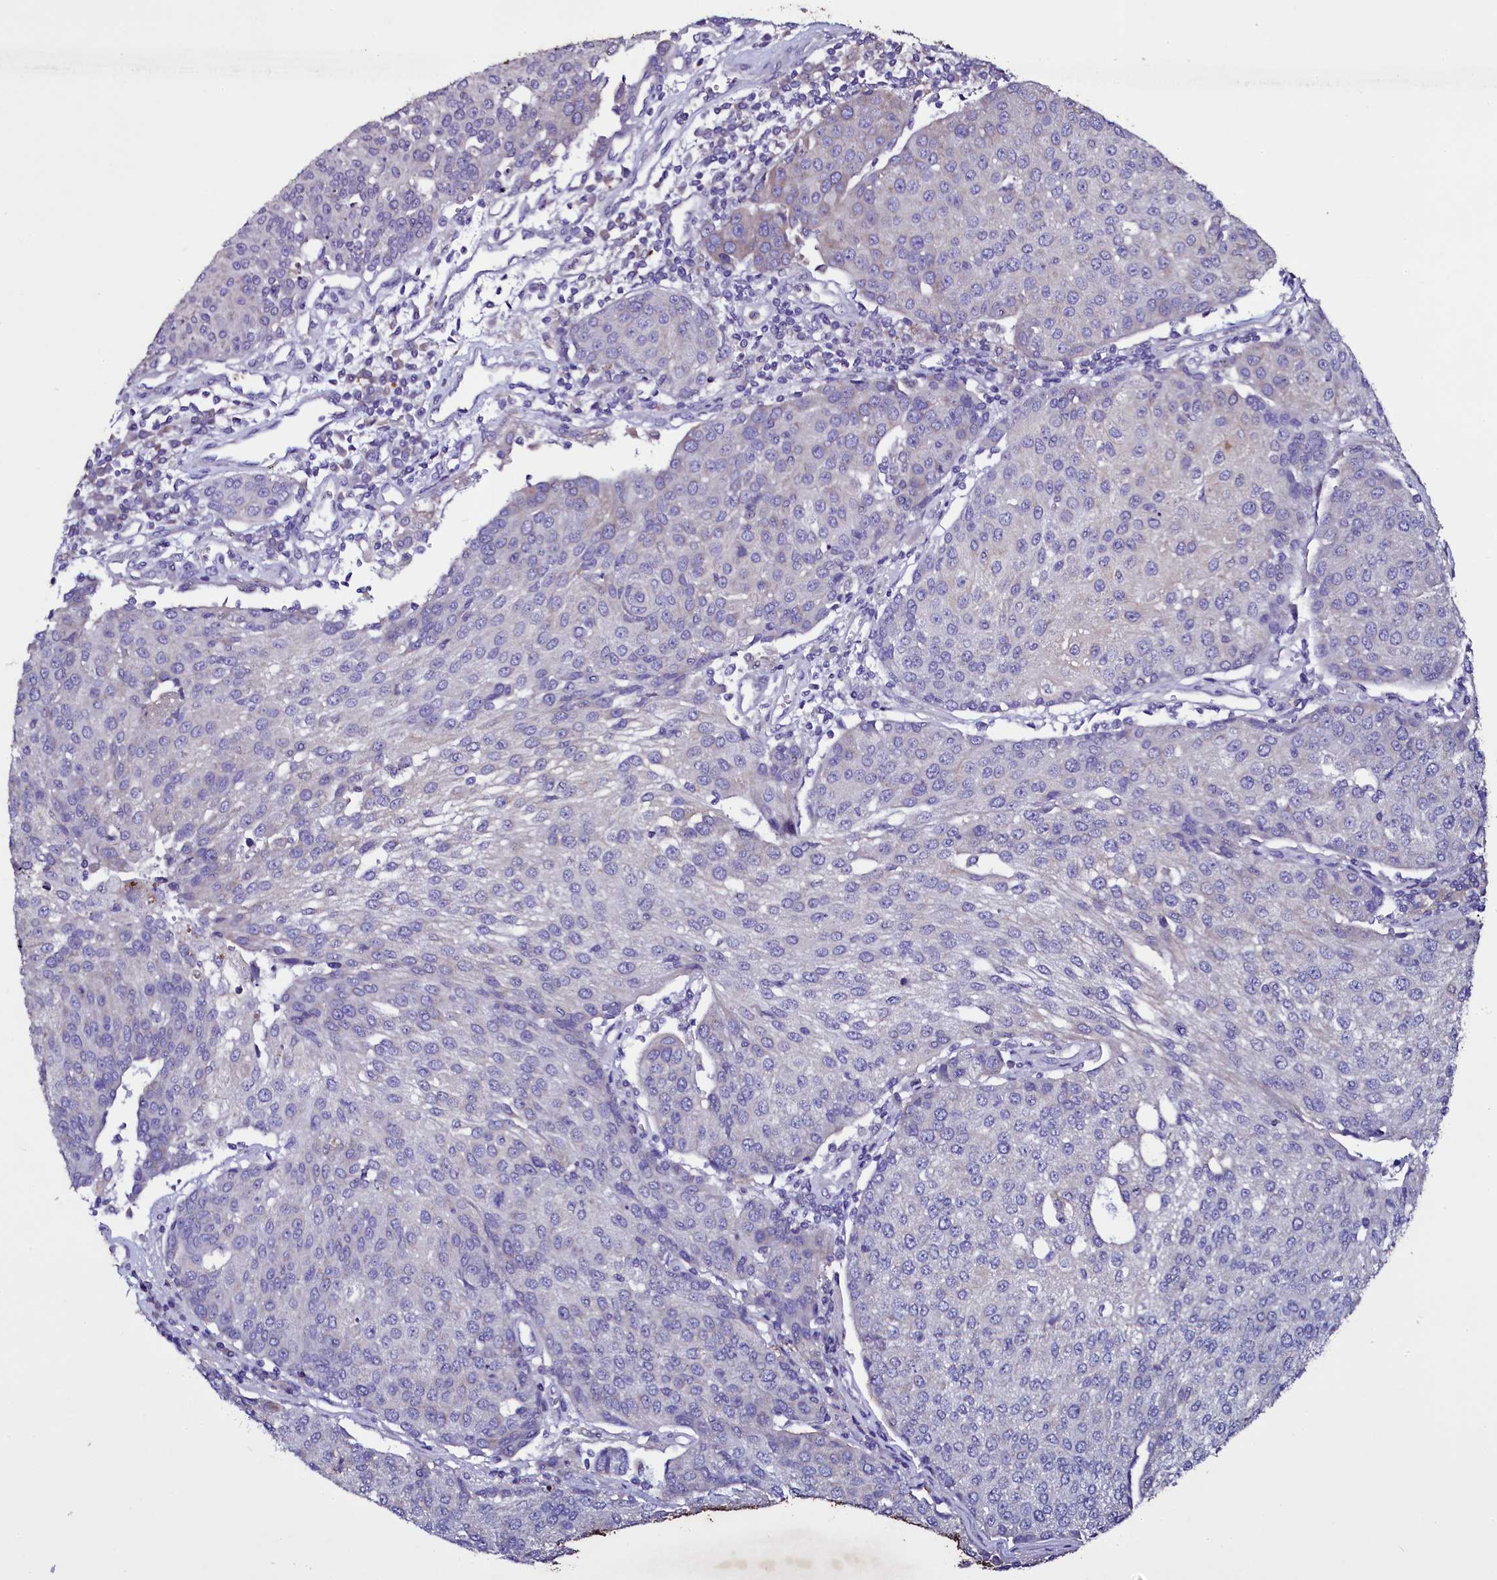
{"staining": {"intensity": "negative", "quantity": "none", "location": "none"}, "tissue": "urothelial cancer", "cell_type": "Tumor cells", "image_type": "cancer", "snomed": [{"axis": "morphology", "description": "Urothelial carcinoma, High grade"}, {"axis": "topography", "description": "Urinary bladder"}], "caption": "The photomicrograph displays no significant staining in tumor cells of urothelial cancer.", "gene": "SELENOT", "patient": {"sex": "female", "age": 85}}